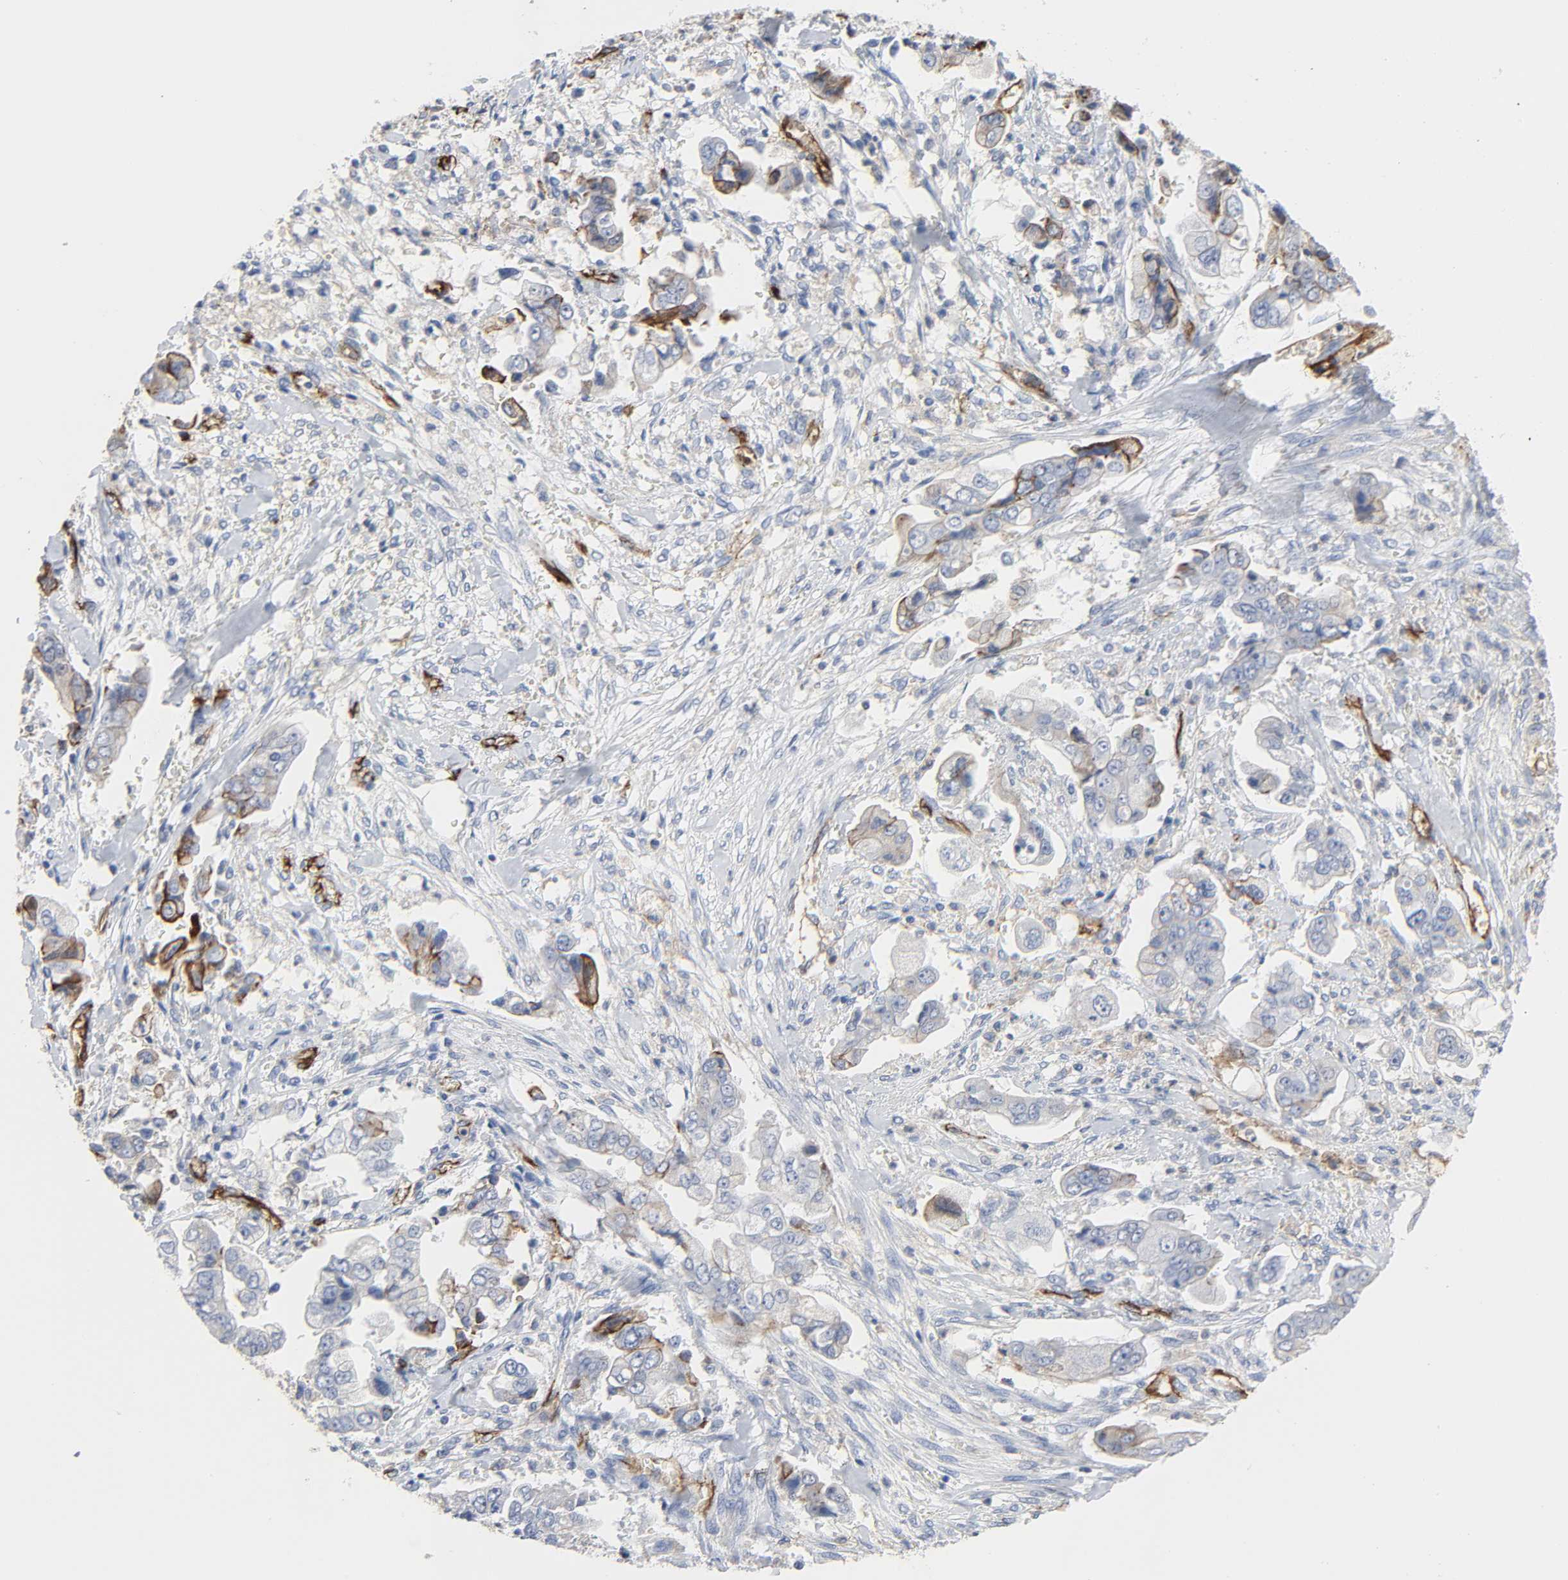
{"staining": {"intensity": "negative", "quantity": "none", "location": "none"}, "tissue": "stomach cancer", "cell_type": "Tumor cells", "image_type": "cancer", "snomed": [{"axis": "morphology", "description": "Adenocarcinoma, NOS"}, {"axis": "topography", "description": "Stomach"}], "caption": "This histopathology image is of adenocarcinoma (stomach) stained with immunohistochemistry (IHC) to label a protein in brown with the nuclei are counter-stained blue. There is no positivity in tumor cells.", "gene": "PECAM1", "patient": {"sex": "male", "age": 62}}